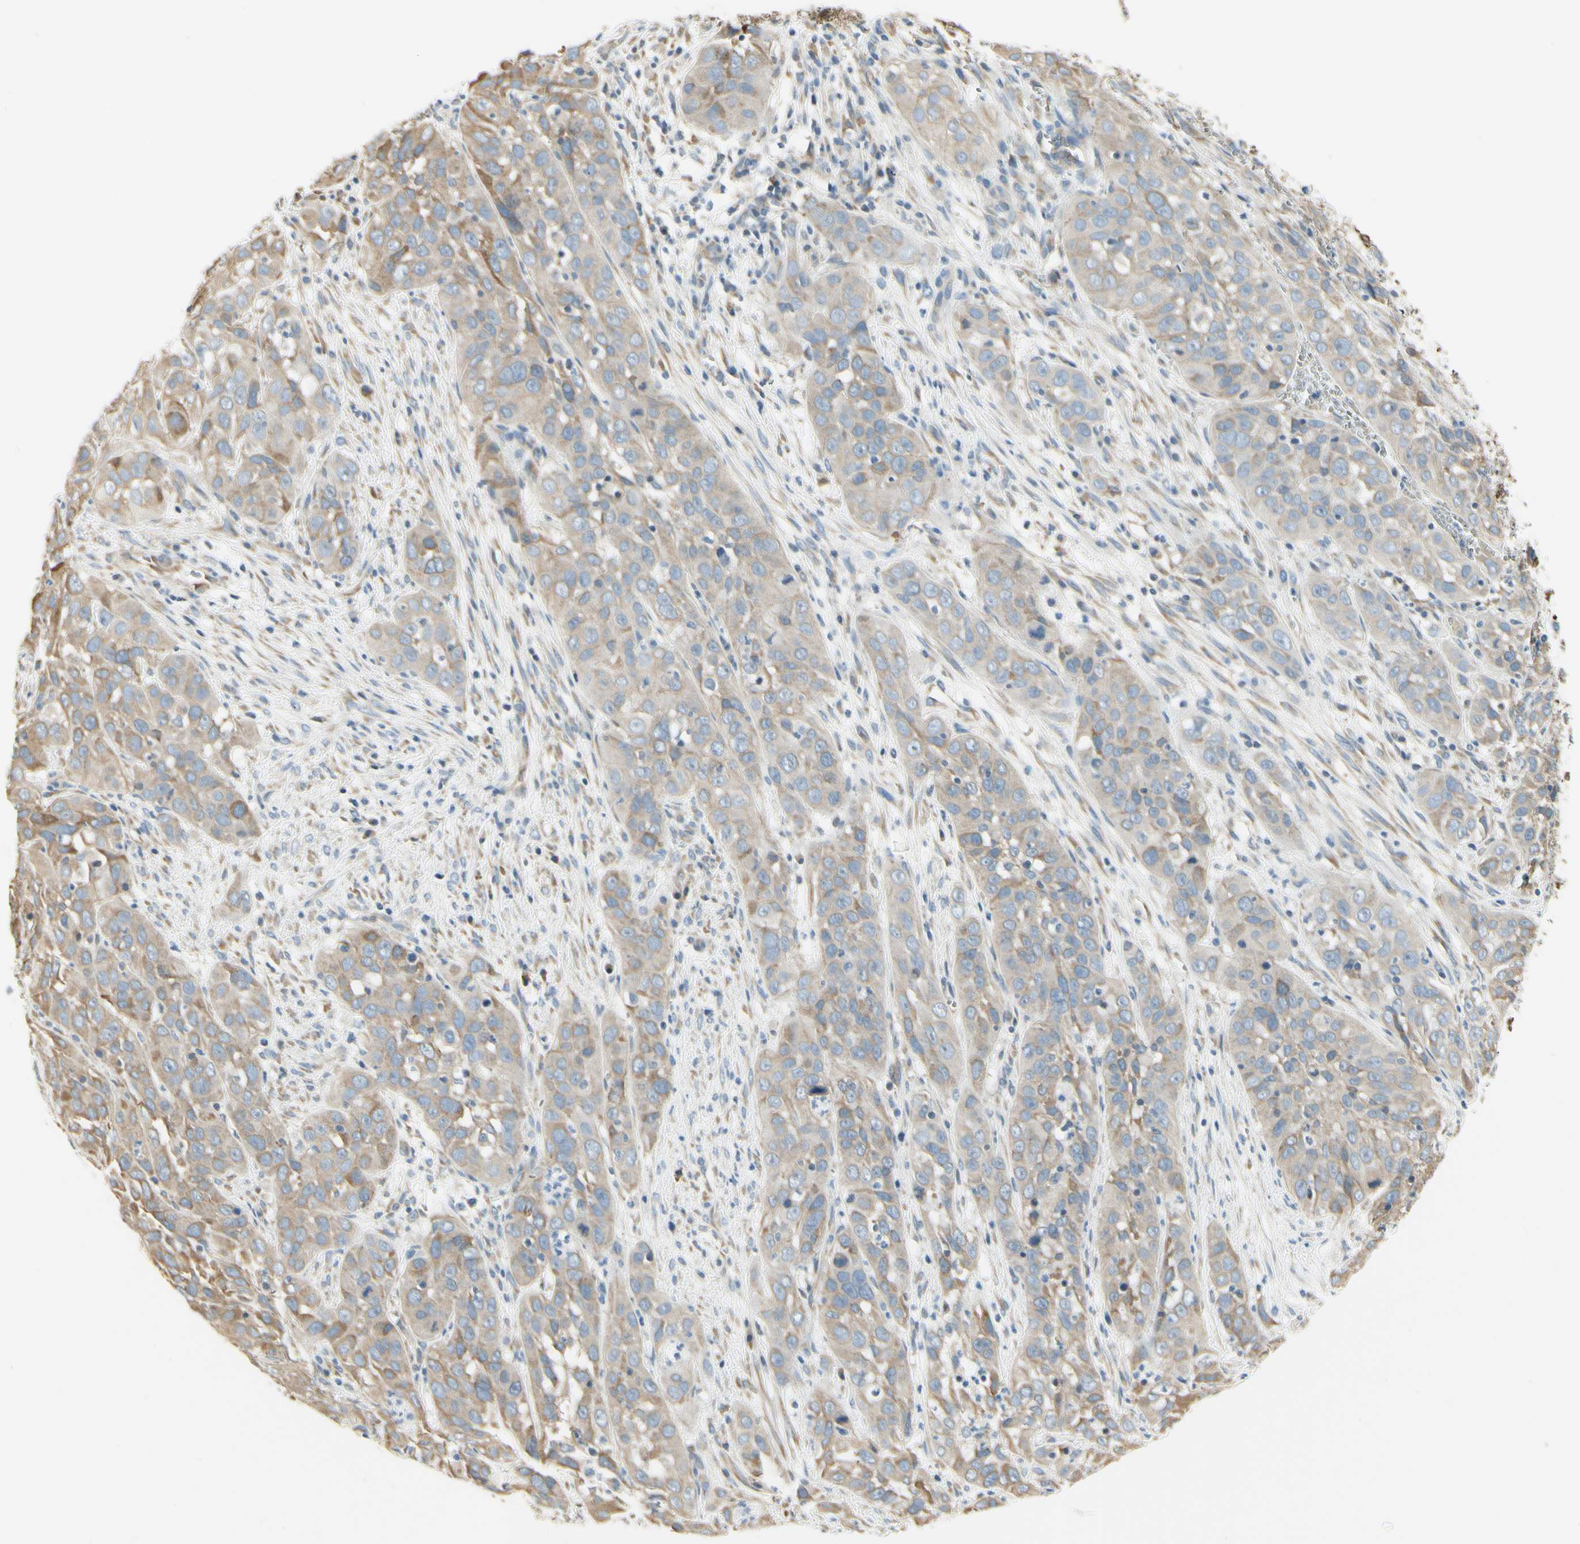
{"staining": {"intensity": "weak", "quantity": "25%-75%", "location": "cytoplasmic/membranous"}, "tissue": "cervical cancer", "cell_type": "Tumor cells", "image_type": "cancer", "snomed": [{"axis": "morphology", "description": "Squamous cell carcinoma, NOS"}, {"axis": "topography", "description": "Cervix"}], "caption": "The immunohistochemical stain highlights weak cytoplasmic/membranous expression in tumor cells of cervical cancer tissue.", "gene": "IGDCC4", "patient": {"sex": "female", "age": 32}}